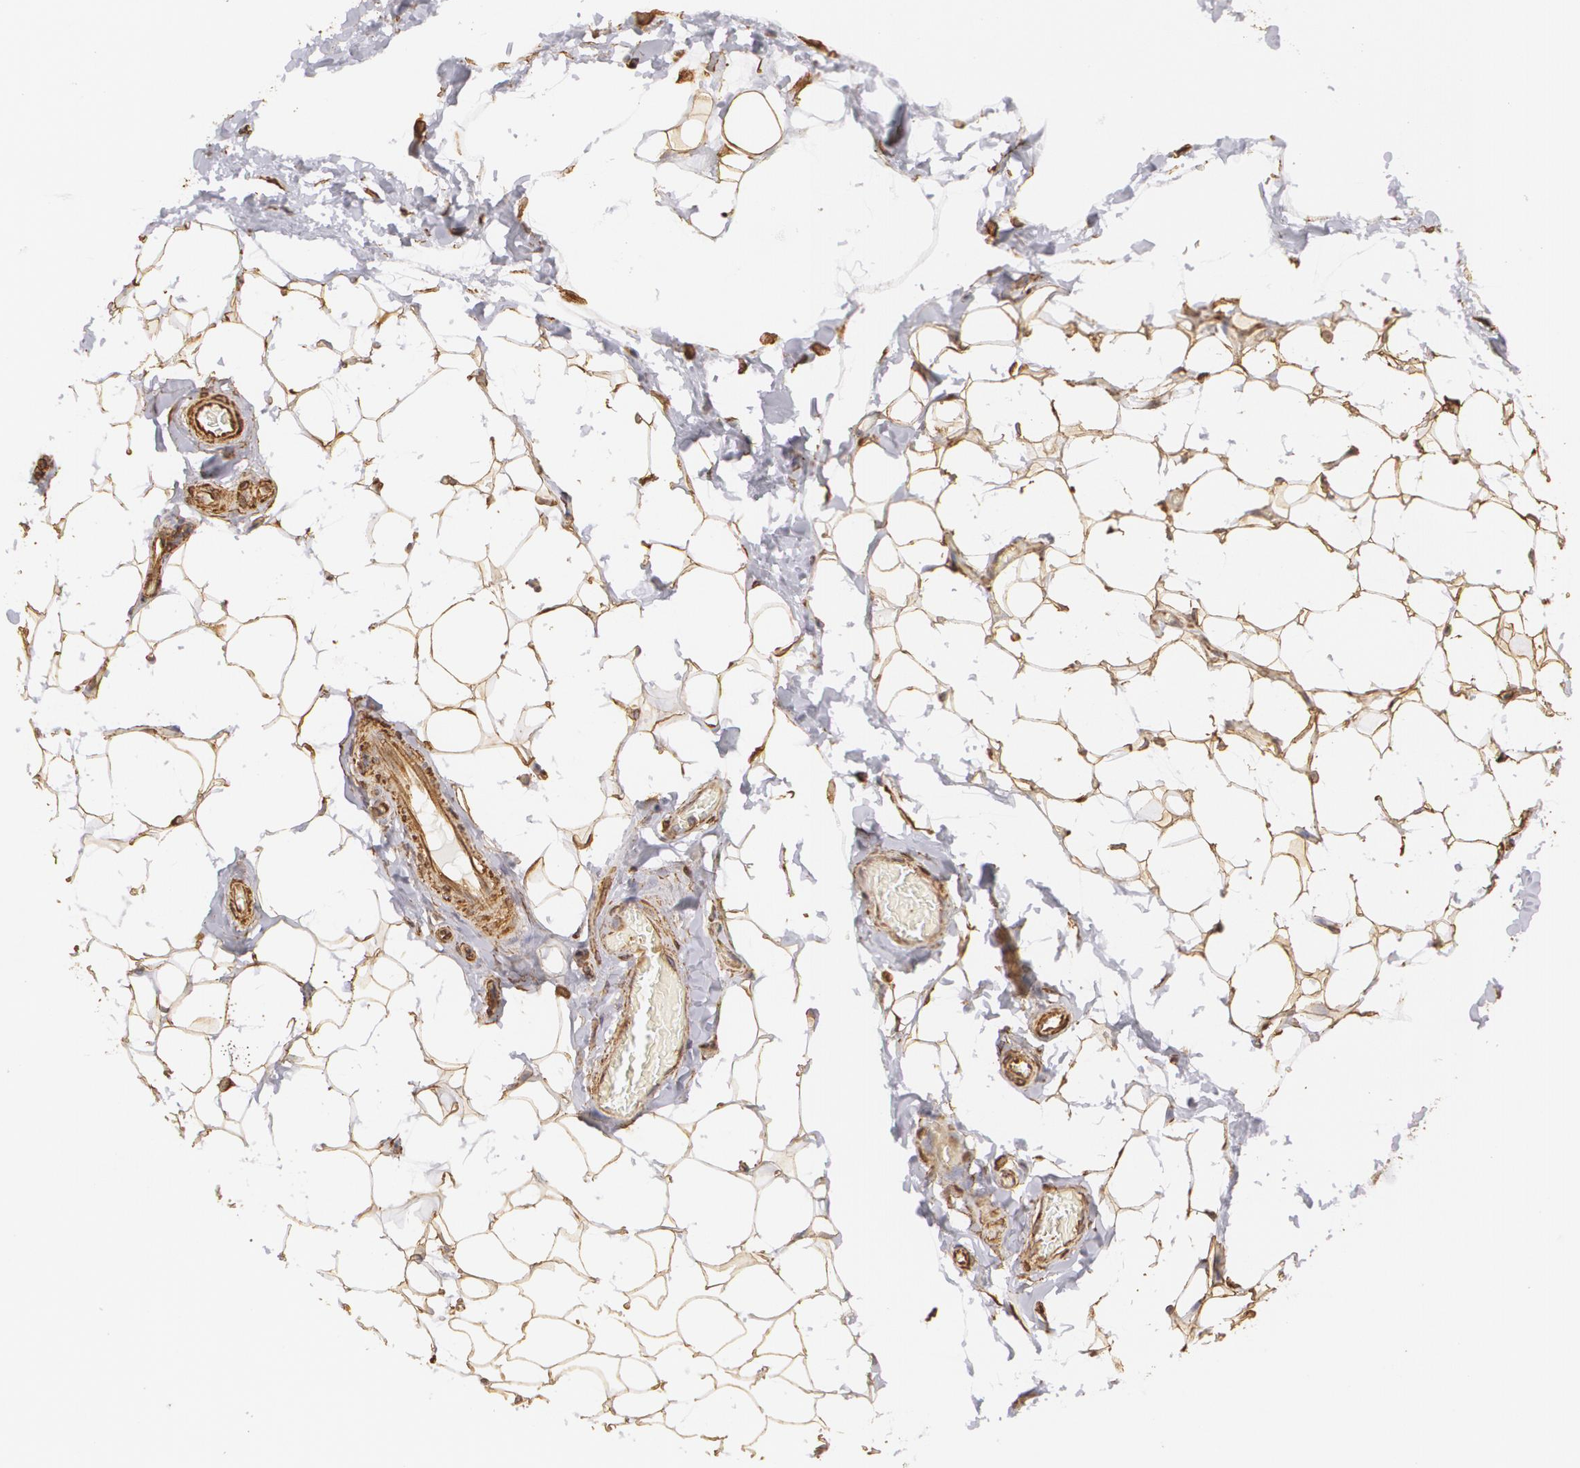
{"staining": {"intensity": "strong", "quantity": ">75%", "location": "cytoplasmic/membranous"}, "tissue": "adipose tissue", "cell_type": "Adipocytes", "image_type": "normal", "snomed": [{"axis": "morphology", "description": "Normal tissue, NOS"}, {"axis": "topography", "description": "Soft tissue"}], "caption": "Protein analysis of unremarkable adipose tissue displays strong cytoplasmic/membranous expression in about >75% of adipocytes. Using DAB (brown) and hematoxylin (blue) stains, captured at high magnification using brightfield microscopy.", "gene": "CYB5R3", "patient": {"sex": "male", "age": 26}}